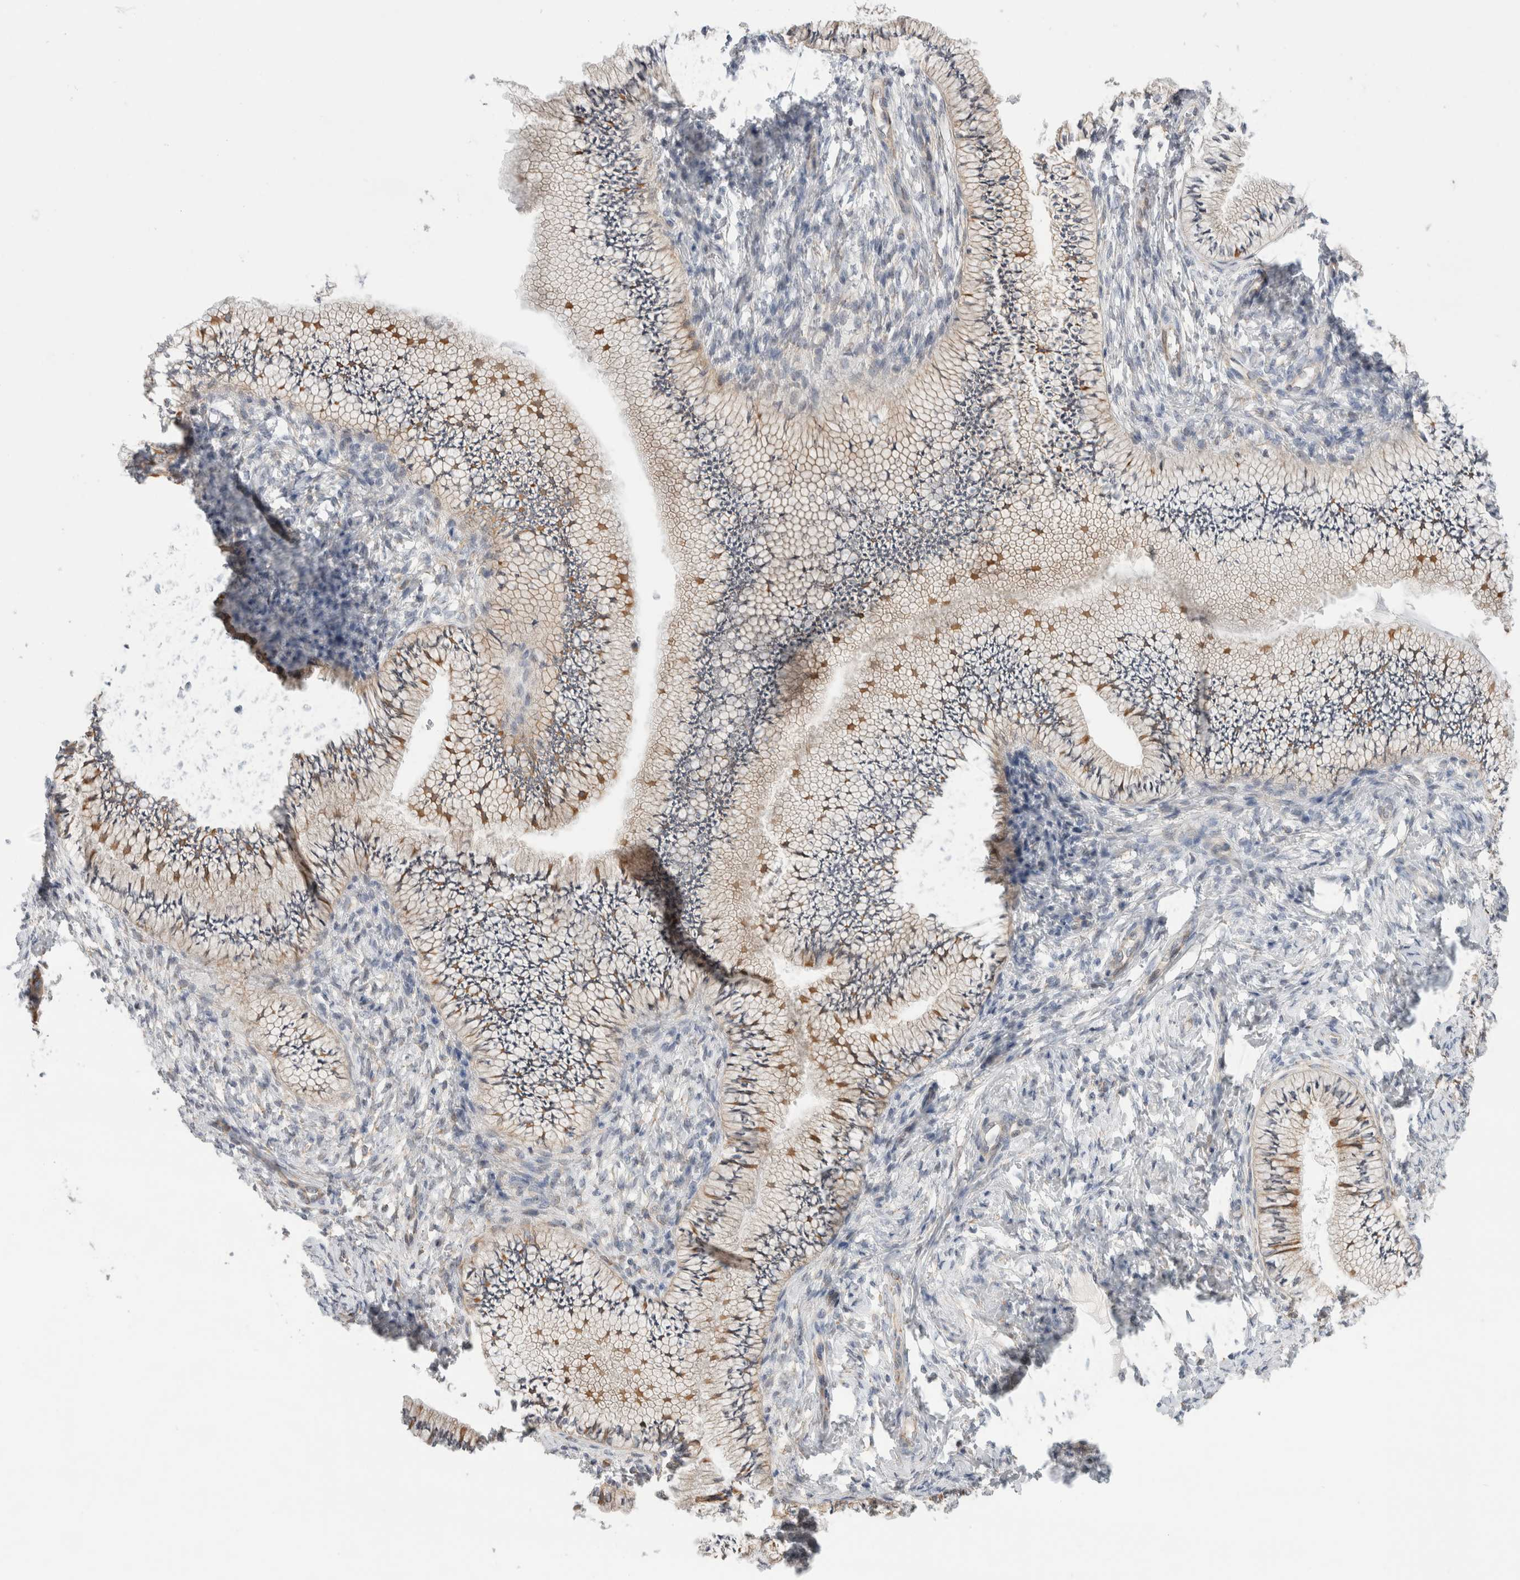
{"staining": {"intensity": "moderate", "quantity": "<25%", "location": "cytoplasmic/membranous"}, "tissue": "cervix", "cell_type": "Glandular cells", "image_type": "normal", "snomed": [{"axis": "morphology", "description": "Normal tissue, NOS"}, {"axis": "topography", "description": "Cervix"}], "caption": "Immunohistochemical staining of unremarkable cervix exhibits moderate cytoplasmic/membranous protein staining in approximately <25% of glandular cells.", "gene": "SYTL5", "patient": {"sex": "female", "age": 36}}